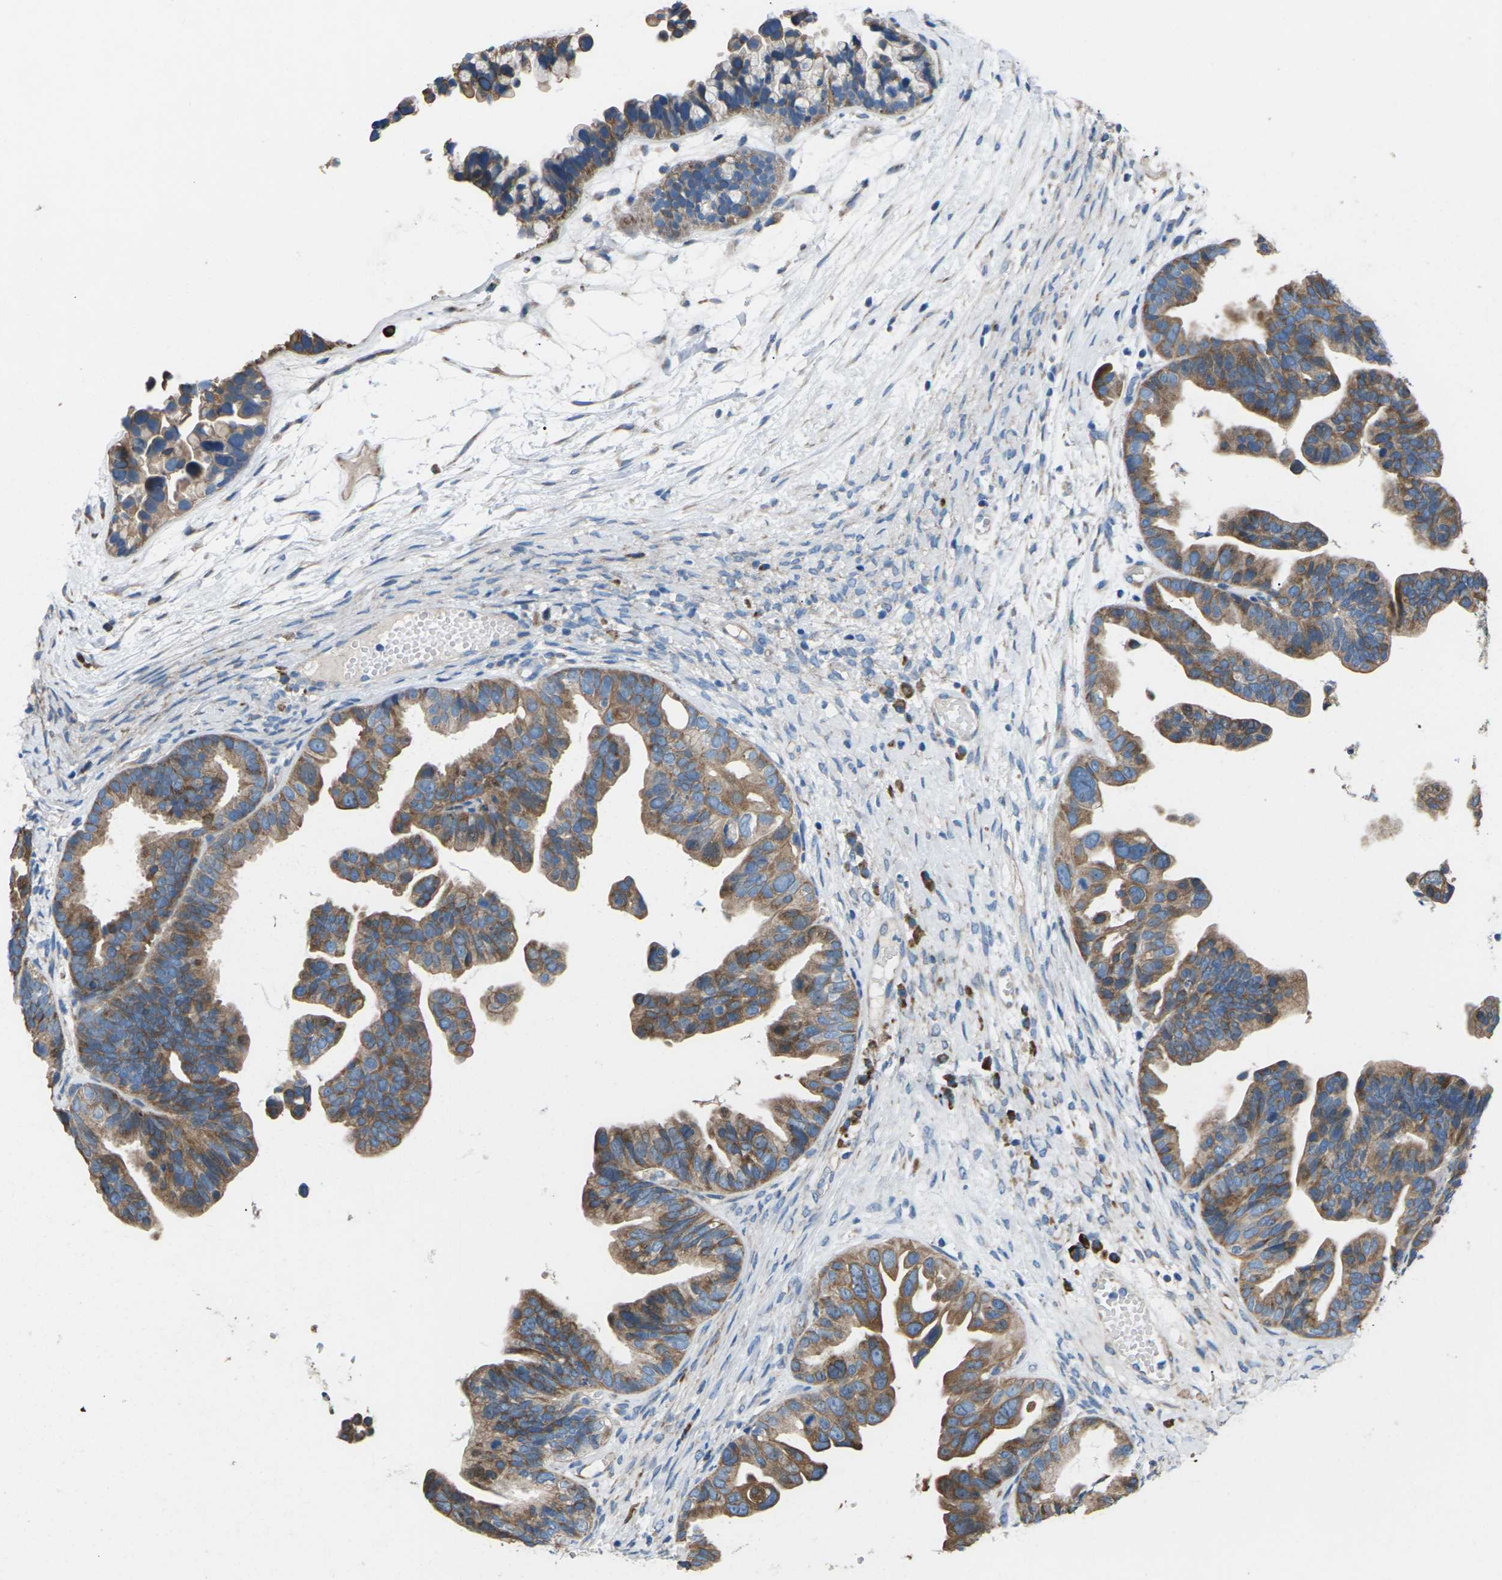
{"staining": {"intensity": "moderate", "quantity": ">75%", "location": "cytoplasmic/membranous"}, "tissue": "ovarian cancer", "cell_type": "Tumor cells", "image_type": "cancer", "snomed": [{"axis": "morphology", "description": "Cystadenocarcinoma, serous, NOS"}, {"axis": "topography", "description": "Ovary"}], "caption": "This is a micrograph of IHC staining of serous cystadenocarcinoma (ovarian), which shows moderate positivity in the cytoplasmic/membranous of tumor cells.", "gene": "KLHDC8B", "patient": {"sex": "female", "age": 56}}